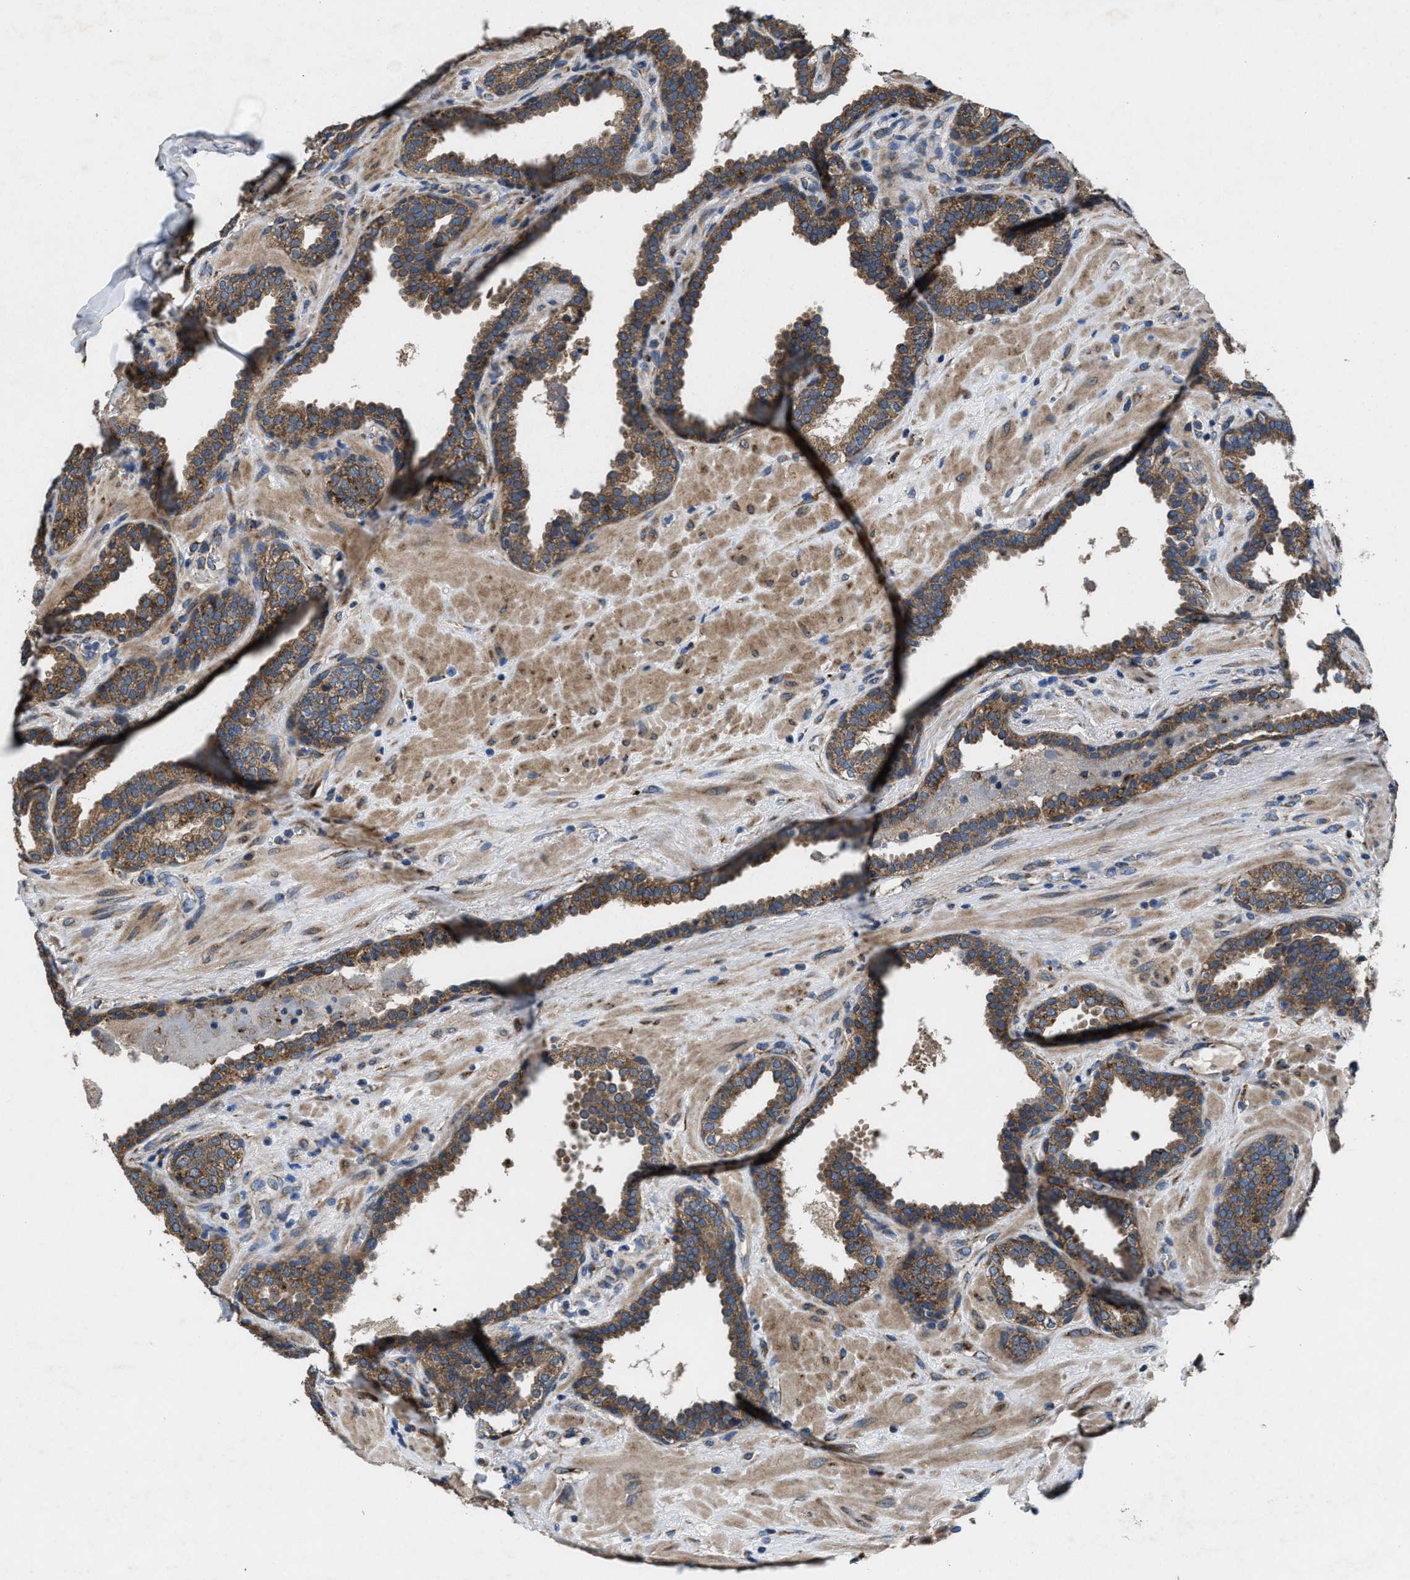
{"staining": {"intensity": "moderate", "quantity": ">75%", "location": "cytoplasmic/membranous"}, "tissue": "prostate", "cell_type": "Glandular cells", "image_type": "normal", "snomed": [{"axis": "morphology", "description": "Normal tissue, NOS"}, {"axis": "topography", "description": "Prostate"}], "caption": "Immunohistochemistry (IHC) photomicrograph of normal prostate: human prostate stained using IHC displays medium levels of moderate protein expression localized specifically in the cytoplasmic/membranous of glandular cells, appearing as a cytoplasmic/membranous brown color.", "gene": "PDP1", "patient": {"sex": "male", "age": 51}}